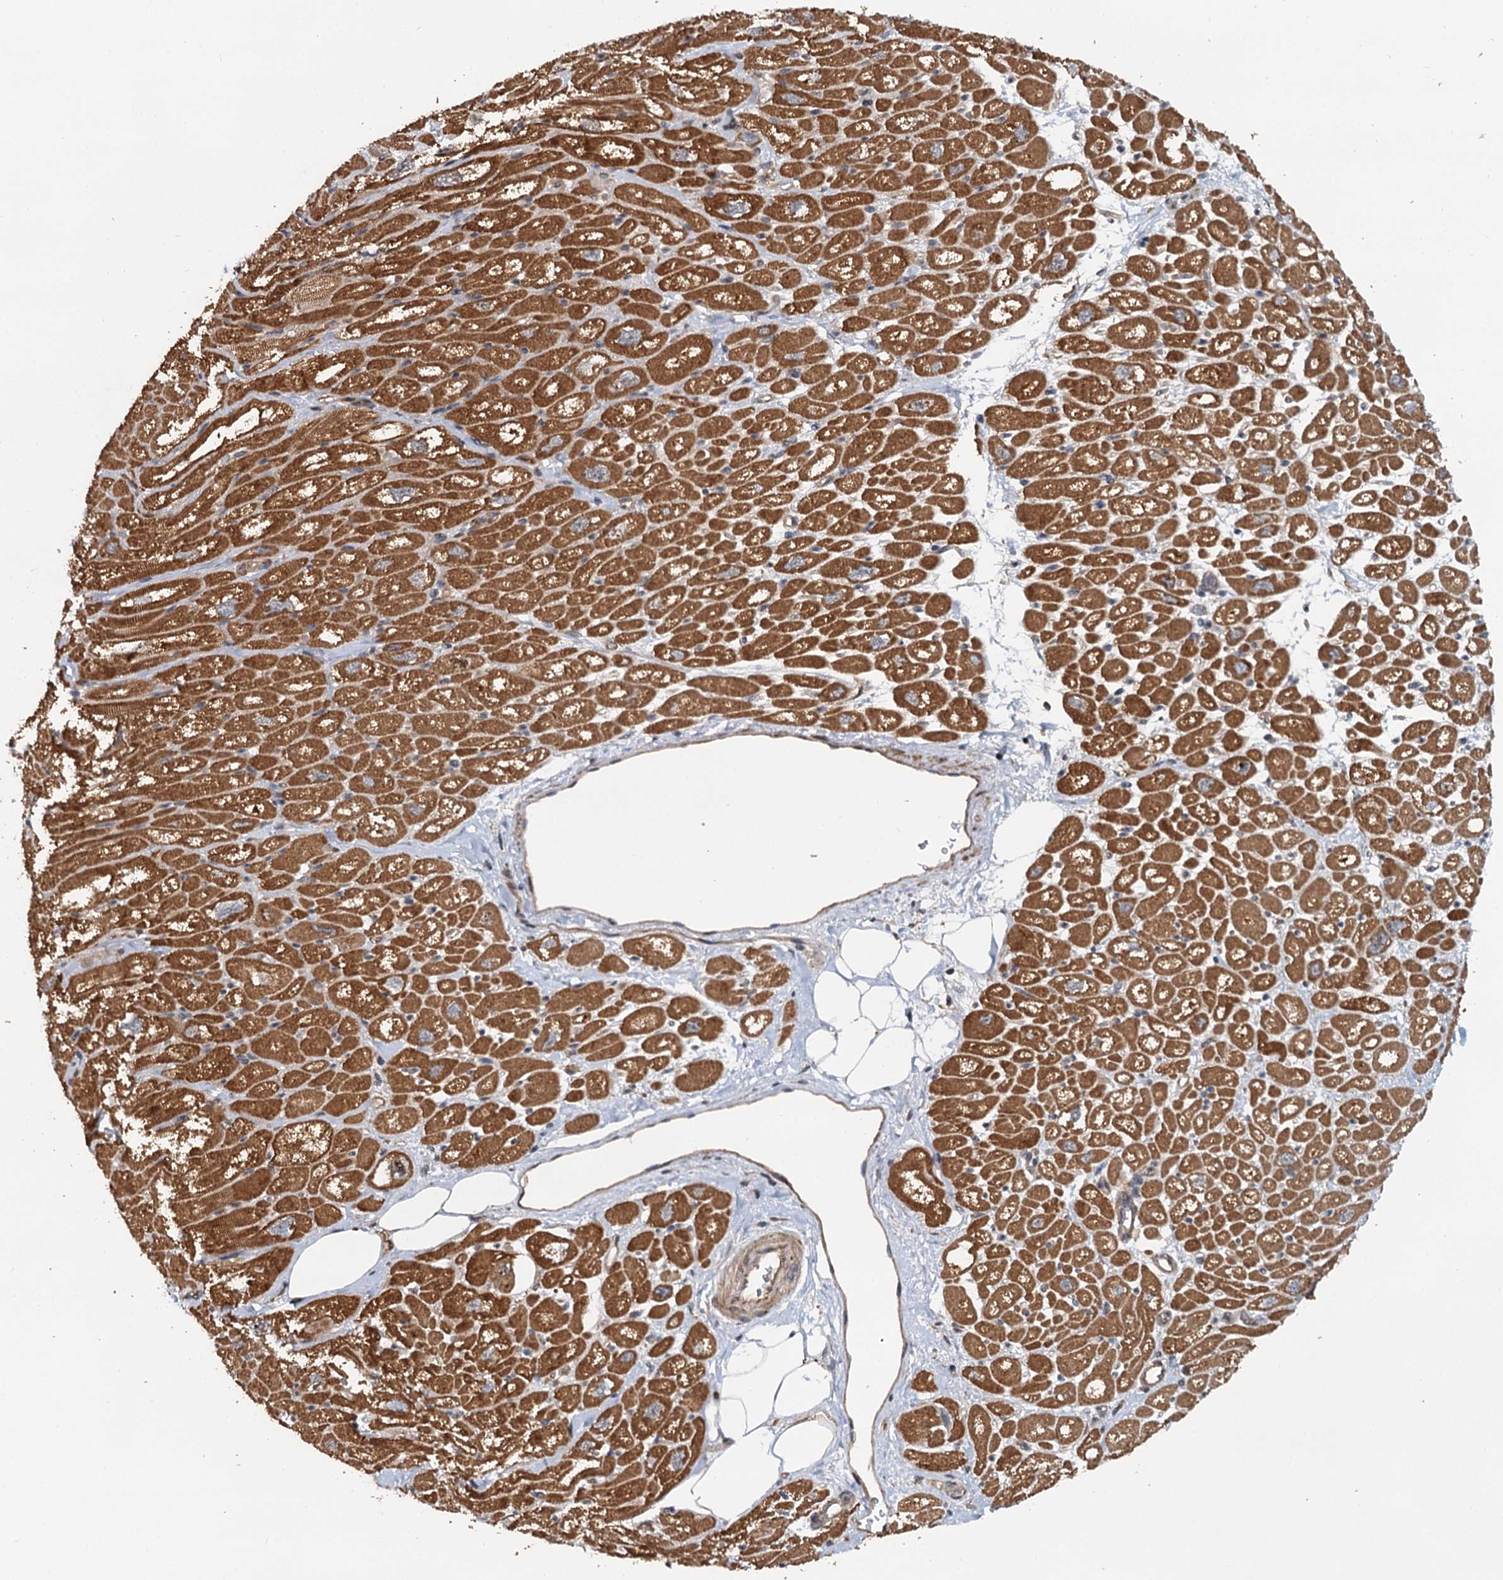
{"staining": {"intensity": "strong", "quantity": ">75%", "location": "cytoplasmic/membranous"}, "tissue": "heart muscle", "cell_type": "Cardiomyocytes", "image_type": "normal", "snomed": [{"axis": "morphology", "description": "Normal tissue, NOS"}, {"axis": "topography", "description": "Heart"}], "caption": "An image of human heart muscle stained for a protein displays strong cytoplasmic/membranous brown staining in cardiomyocytes.", "gene": "LRRK2", "patient": {"sex": "male", "age": 50}}